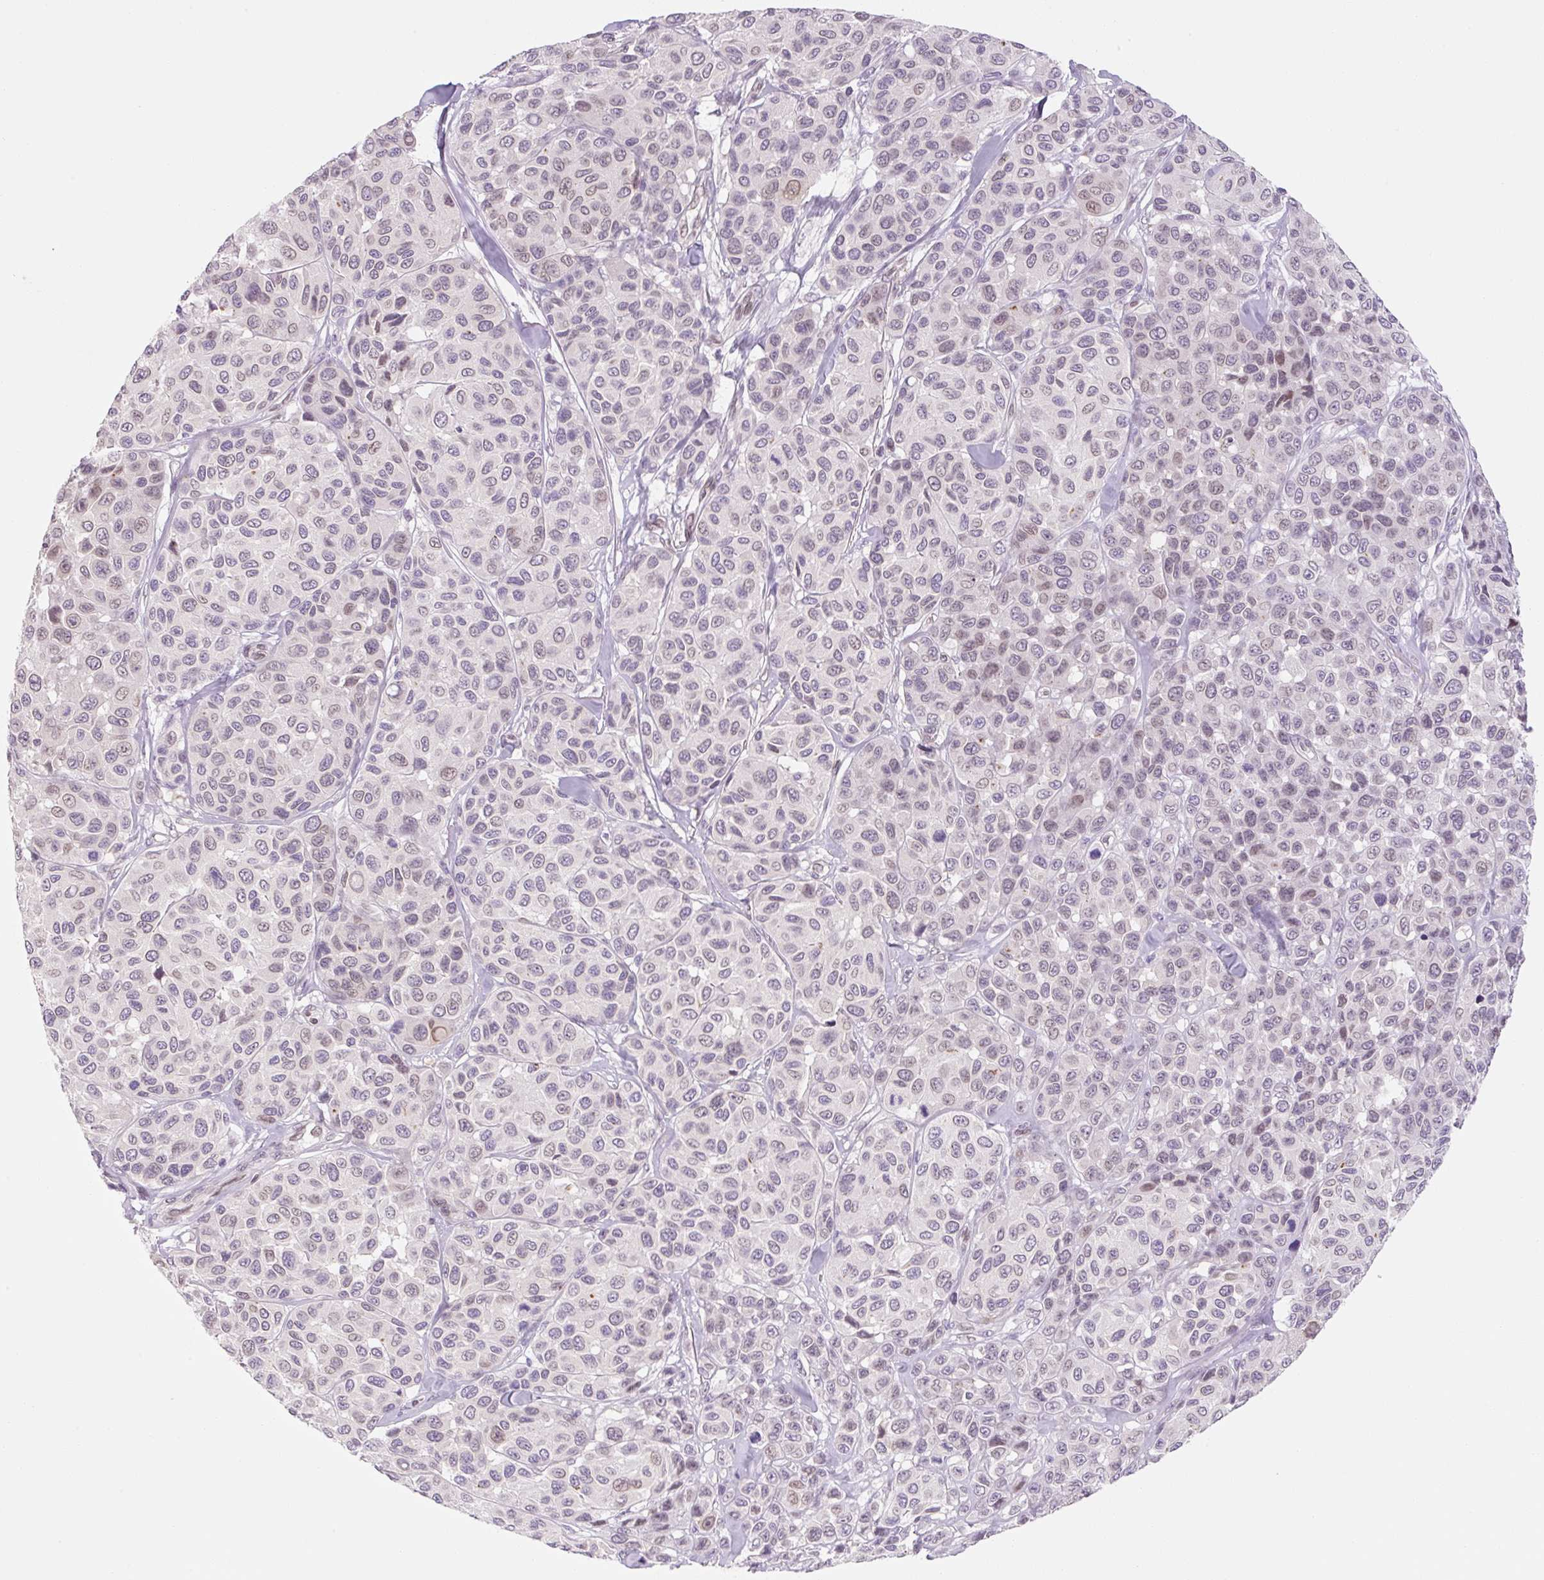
{"staining": {"intensity": "weak", "quantity": "25%-75%", "location": "nuclear"}, "tissue": "melanoma", "cell_type": "Tumor cells", "image_type": "cancer", "snomed": [{"axis": "morphology", "description": "Malignant melanoma, NOS"}, {"axis": "topography", "description": "Skin"}], "caption": "Immunohistochemistry staining of melanoma, which displays low levels of weak nuclear expression in about 25%-75% of tumor cells indicating weak nuclear protein expression. The staining was performed using DAB (3,3'-diaminobenzidine) (brown) for protein detection and nuclei were counterstained in hematoxylin (blue).", "gene": "SYNE3", "patient": {"sex": "female", "age": 66}}